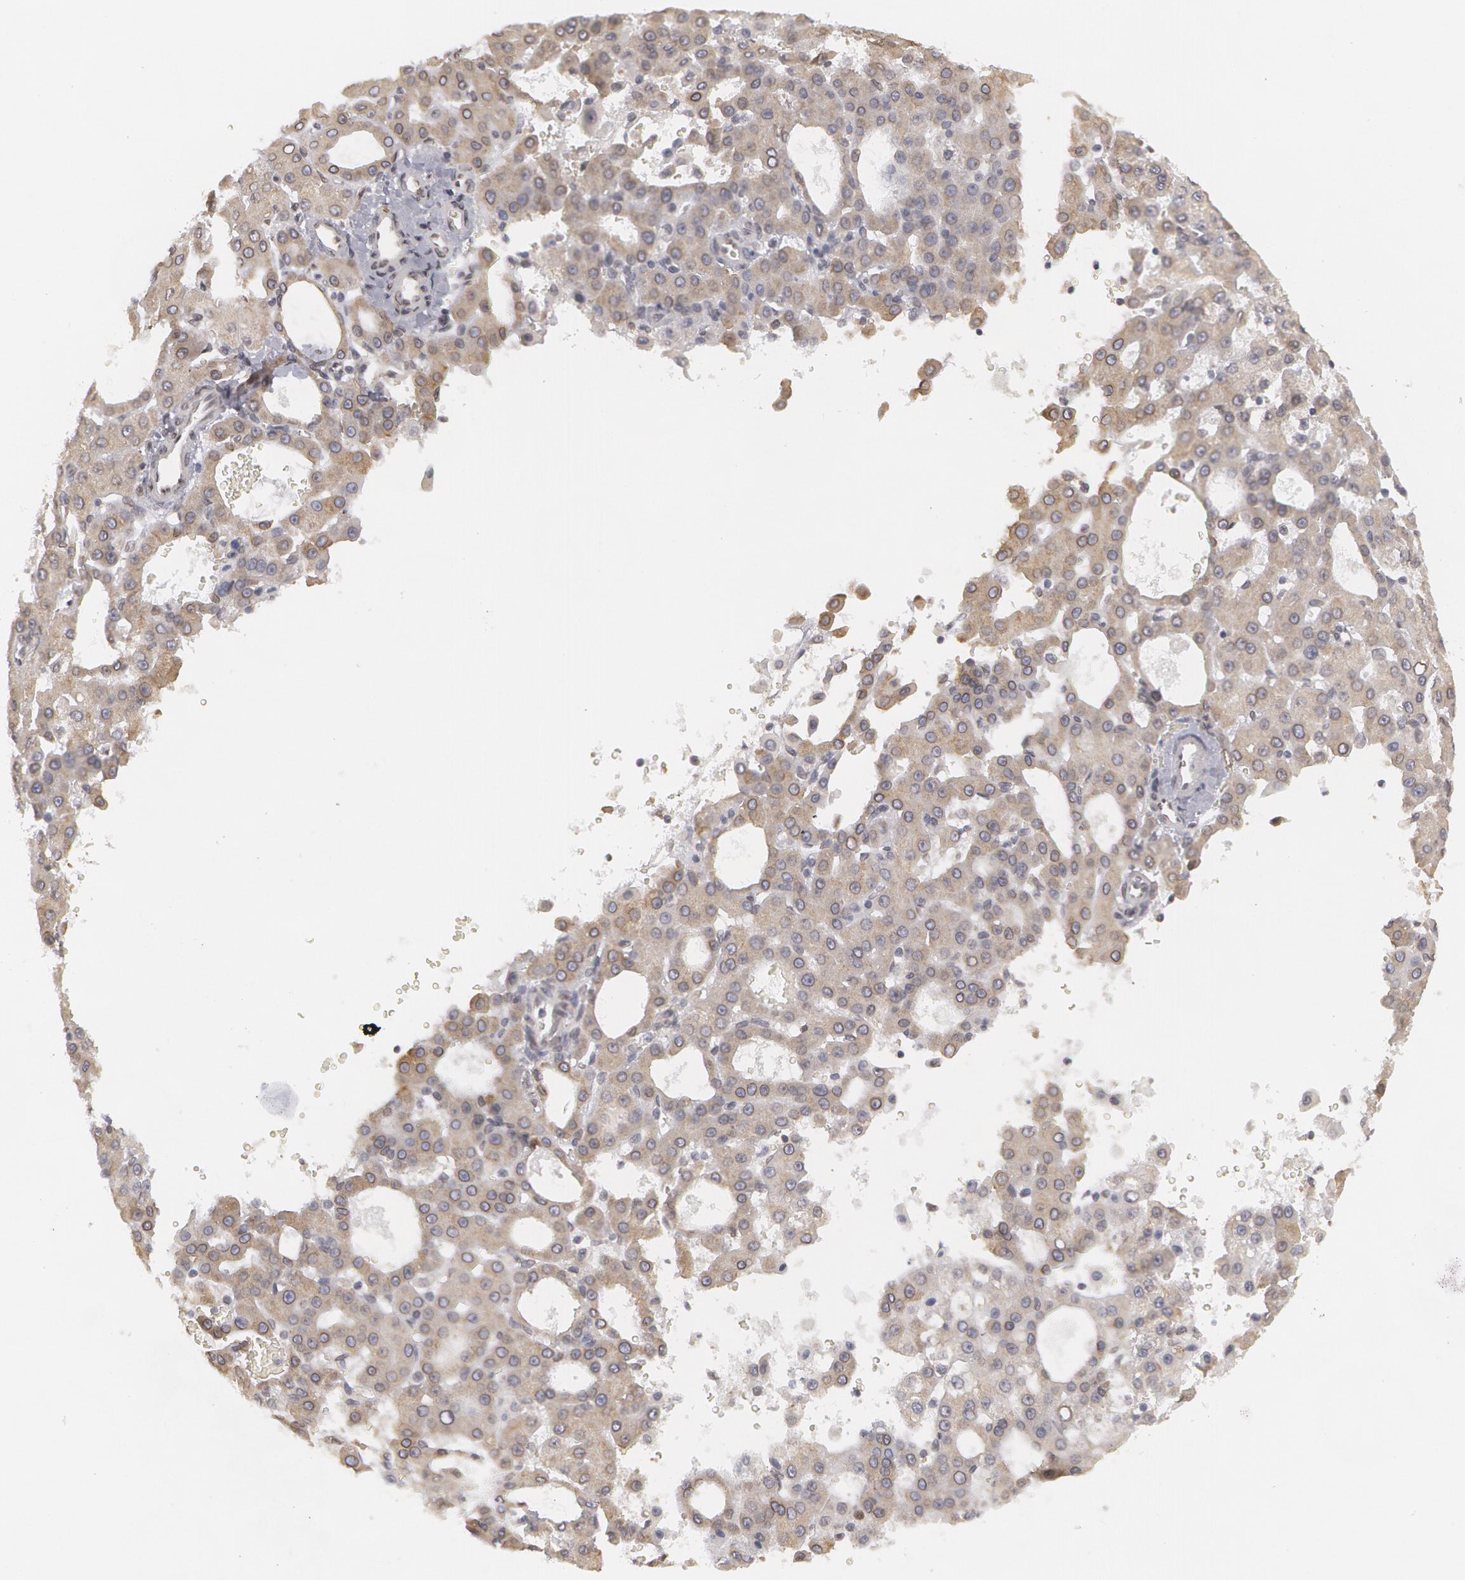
{"staining": {"intensity": "moderate", "quantity": ">75%", "location": "cytoplasmic/membranous"}, "tissue": "liver cancer", "cell_type": "Tumor cells", "image_type": "cancer", "snomed": [{"axis": "morphology", "description": "Carcinoma, Hepatocellular, NOS"}, {"axis": "topography", "description": "Liver"}], "caption": "Immunohistochemistry histopathology image of neoplastic tissue: human liver hepatocellular carcinoma stained using immunohistochemistry demonstrates medium levels of moderate protein expression localized specifically in the cytoplasmic/membranous of tumor cells, appearing as a cytoplasmic/membranous brown color.", "gene": "EMD", "patient": {"sex": "male", "age": 47}}